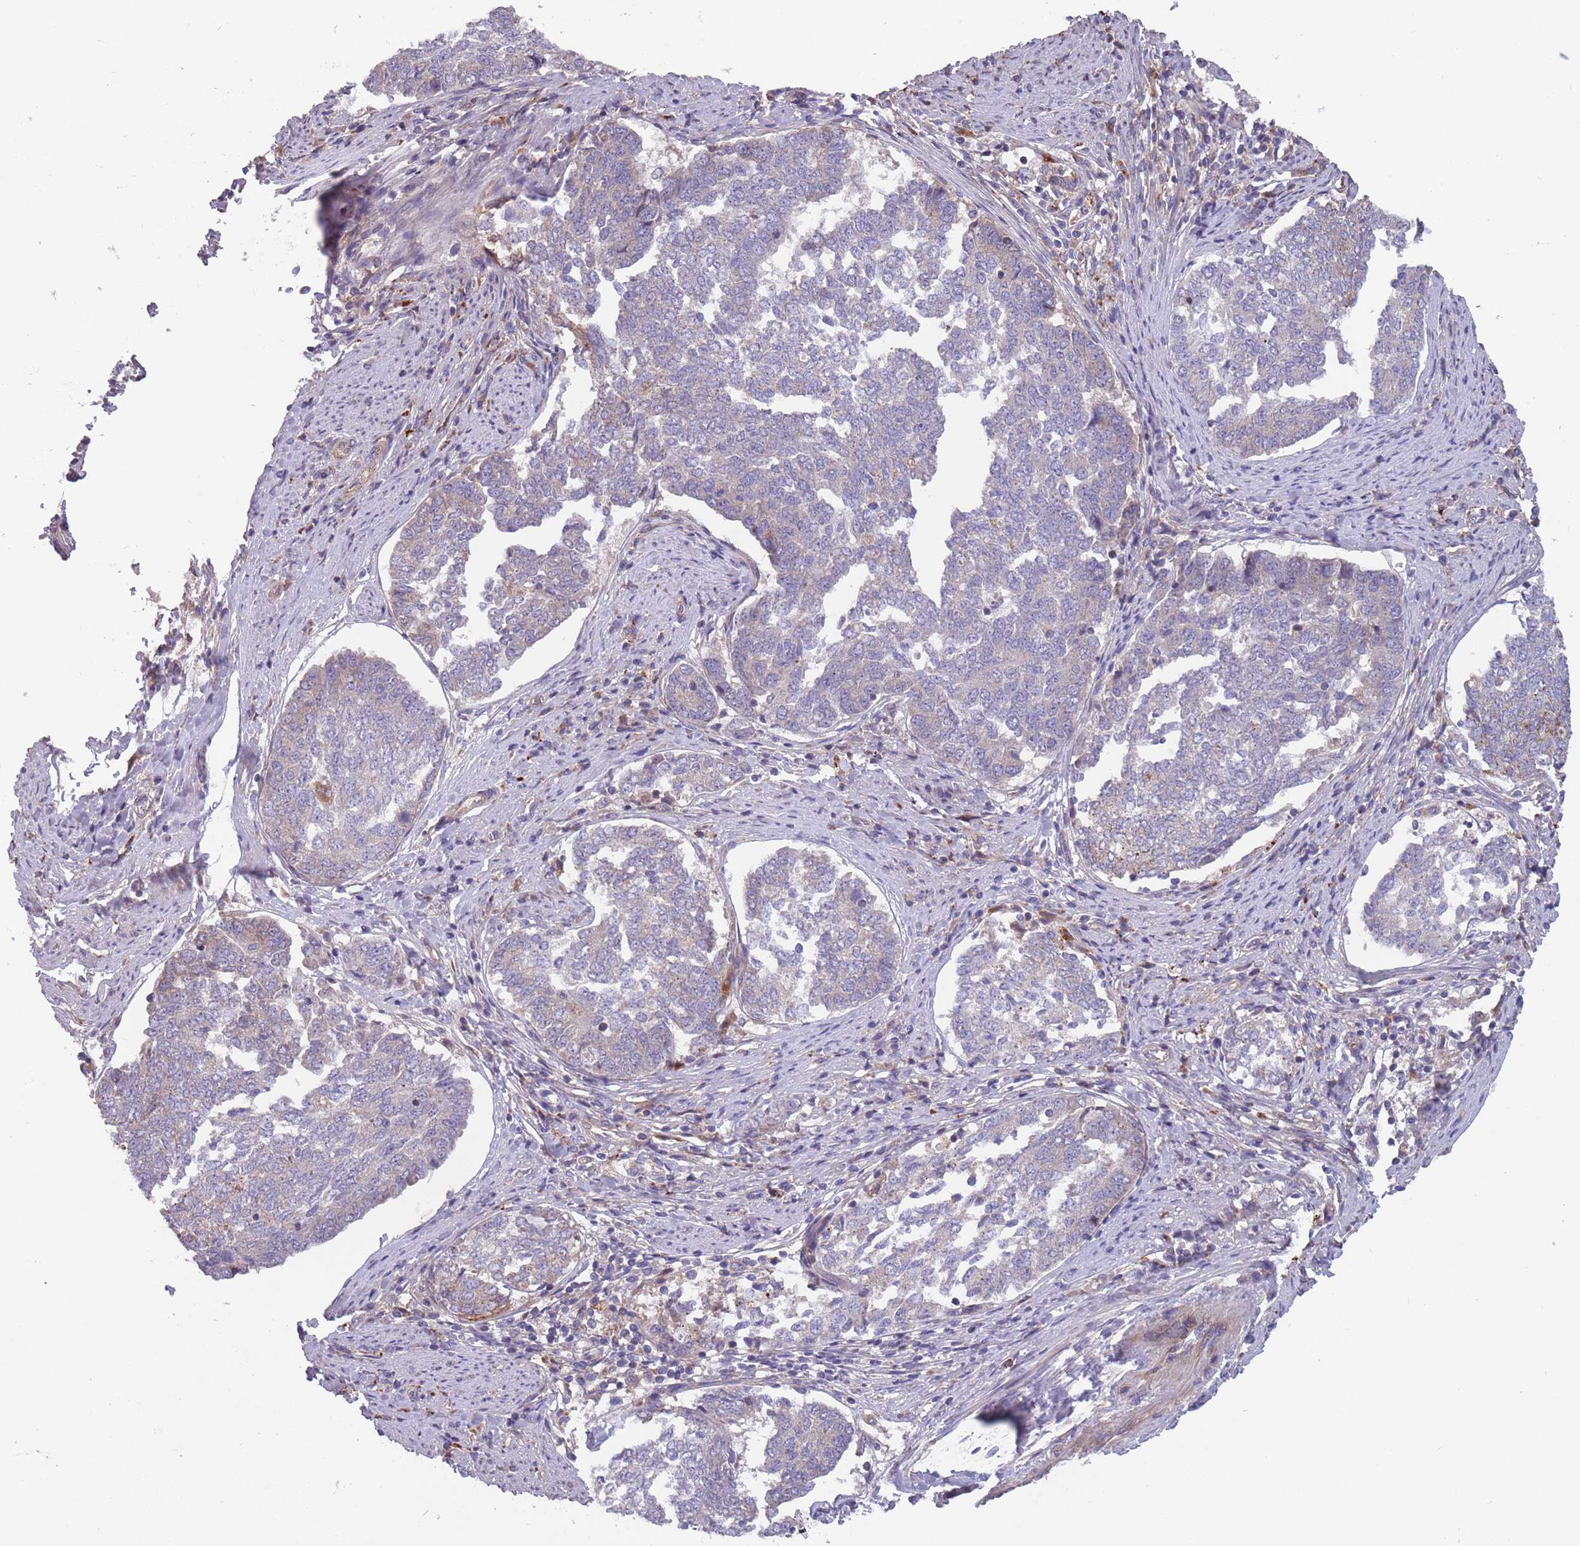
{"staining": {"intensity": "negative", "quantity": "none", "location": "none"}, "tissue": "endometrial cancer", "cell_type": "Tumor cells", "image_type": "cancer", "snomed": [{"axis": "morphology", "description": "Adenocarcinoma, NOS"}, {"axis": "topography", "description": "Endometrium"}], "caption": "IHC image of endometrial cancer (adenocarcinoma) stained for a protein (brown), which shows no positivity in tumor cells.", "gene": "ITPKC", "patient": {"sex": "female", "age": 80}}